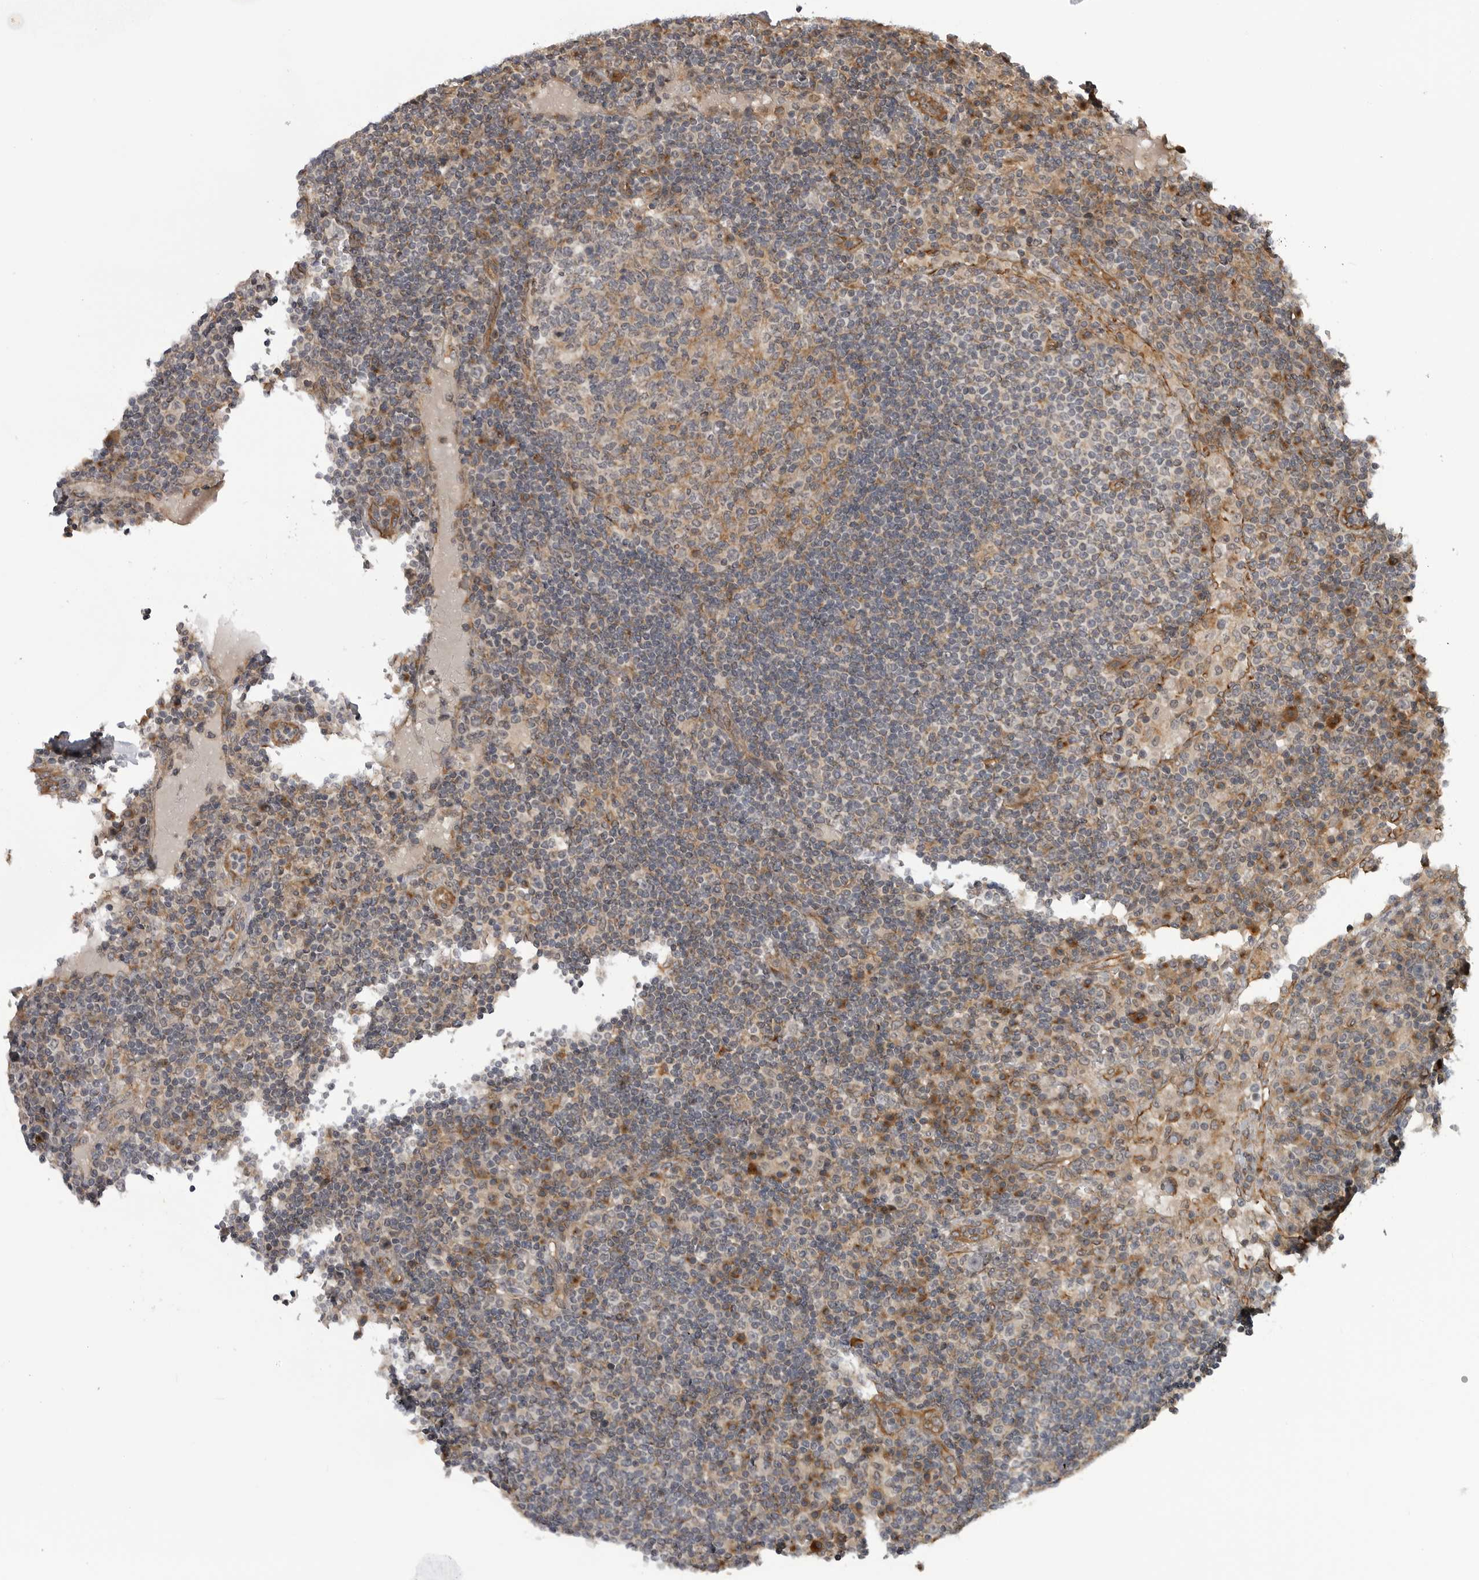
{"staining": {"intensity": "weak", "quantity": "25%-75%", "location": "cytoplasmic/membranous"}, "tissue": "lymph node", "cell_type": "Germinal center cells", "image_type": "normal", "snomed": [{"axis": "morphology", "description": "Normal tissue, NOS"}, {"axis": "topography", "description": "Lymph node"}], "caption": "A histopathology image of human lymph node stained for a protein reveals weak cytoplasmic/membranous brown staining in germinal center cells. Nuclei are stained in blue.", "gene": "LRRC45", "patient": {"sex": "female", "age": 53}}